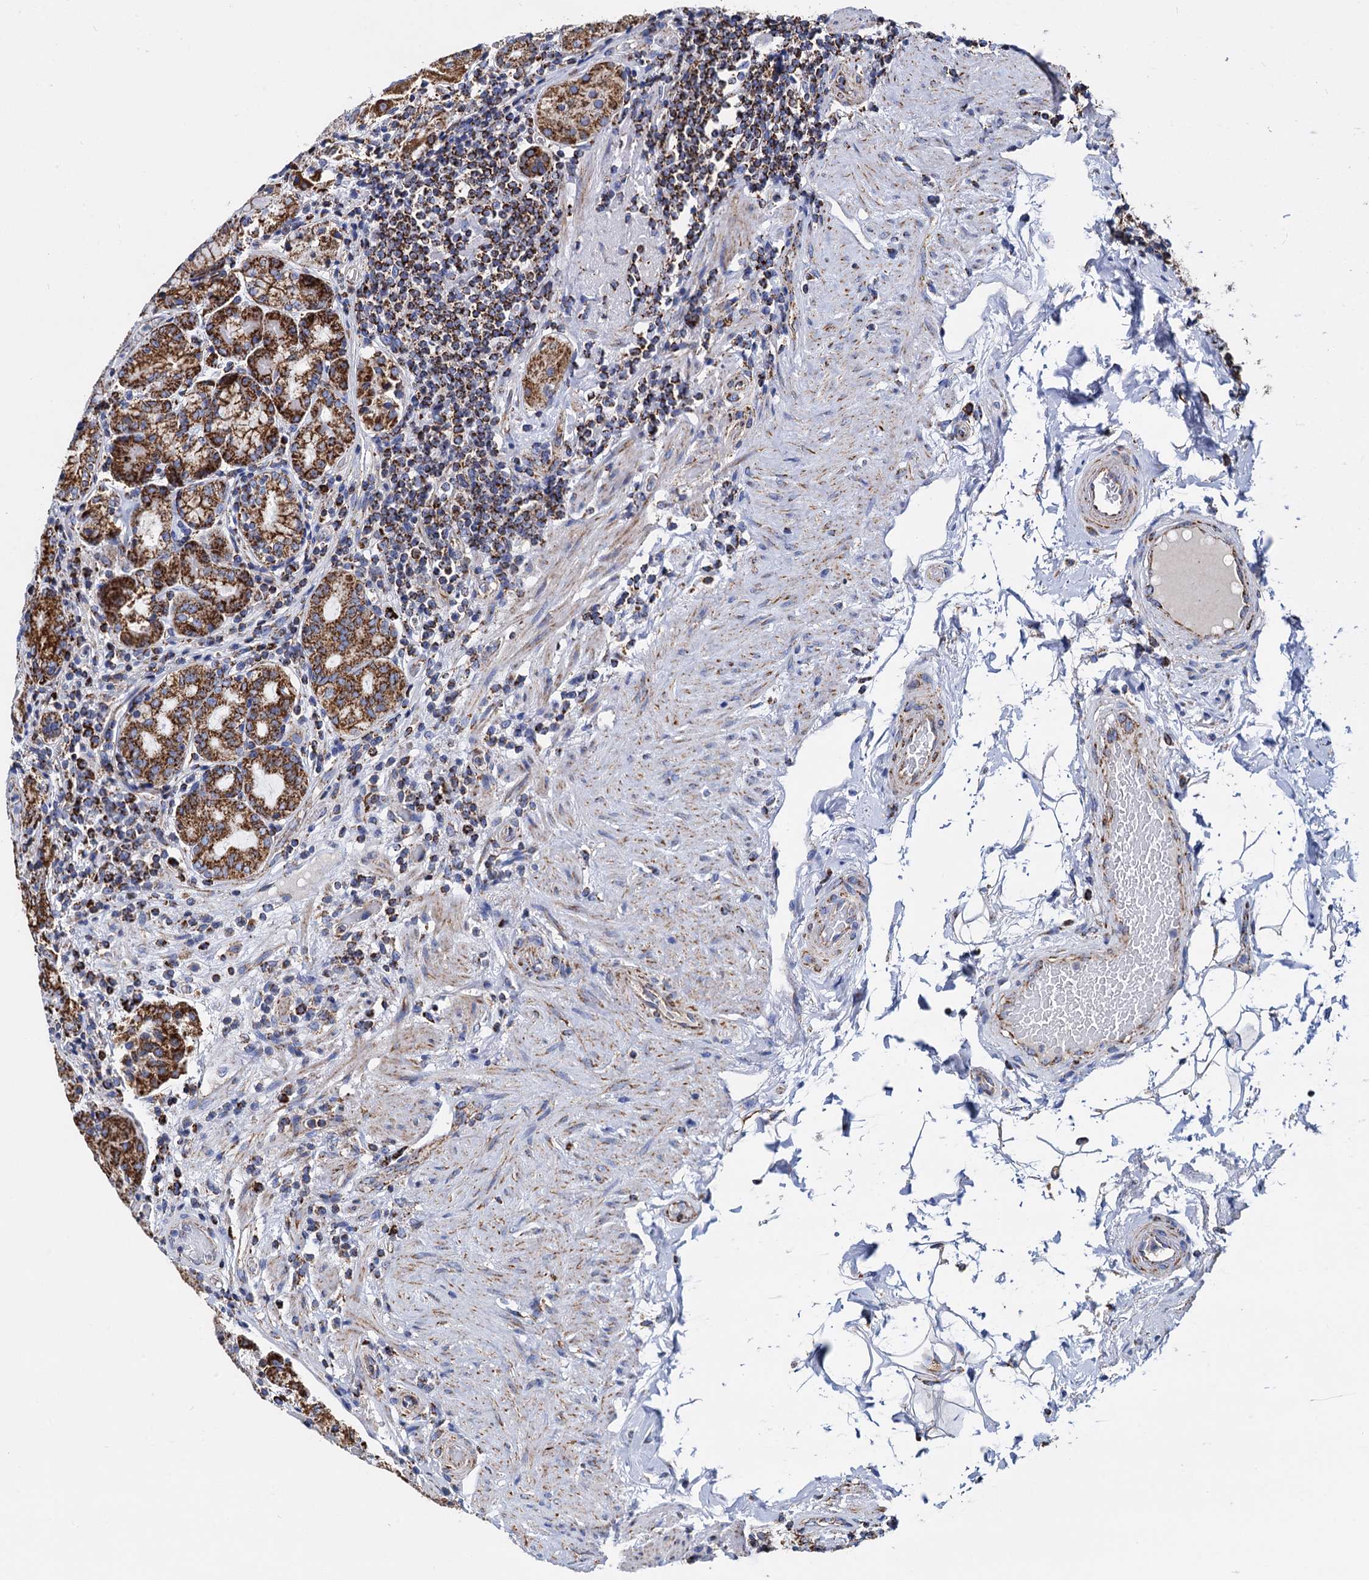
{"staining": {"intensity": "strong", "quantity": ">75%", "location": "cytoplasmic/membranous"}, "tissue": "stomach", "cell_type": "Glandular cells", "image_type": "normal", "snomed": [{"axis": "morphology", "description": "Normal tissue, NOS"}, {"axis": "topography", "description": "Stomach, upper"}, {"axis": "topography", "description": "Stomach, lower"}], "caption": "Normal stomach shows strong cytoplasmic/membranous expression in about >75% of glandular cells (brown staining indicates protein expression, while blue staining denotes nuclei)..", "gene": "TIMM10", "patient": {"sex": "female", "age": 76}}